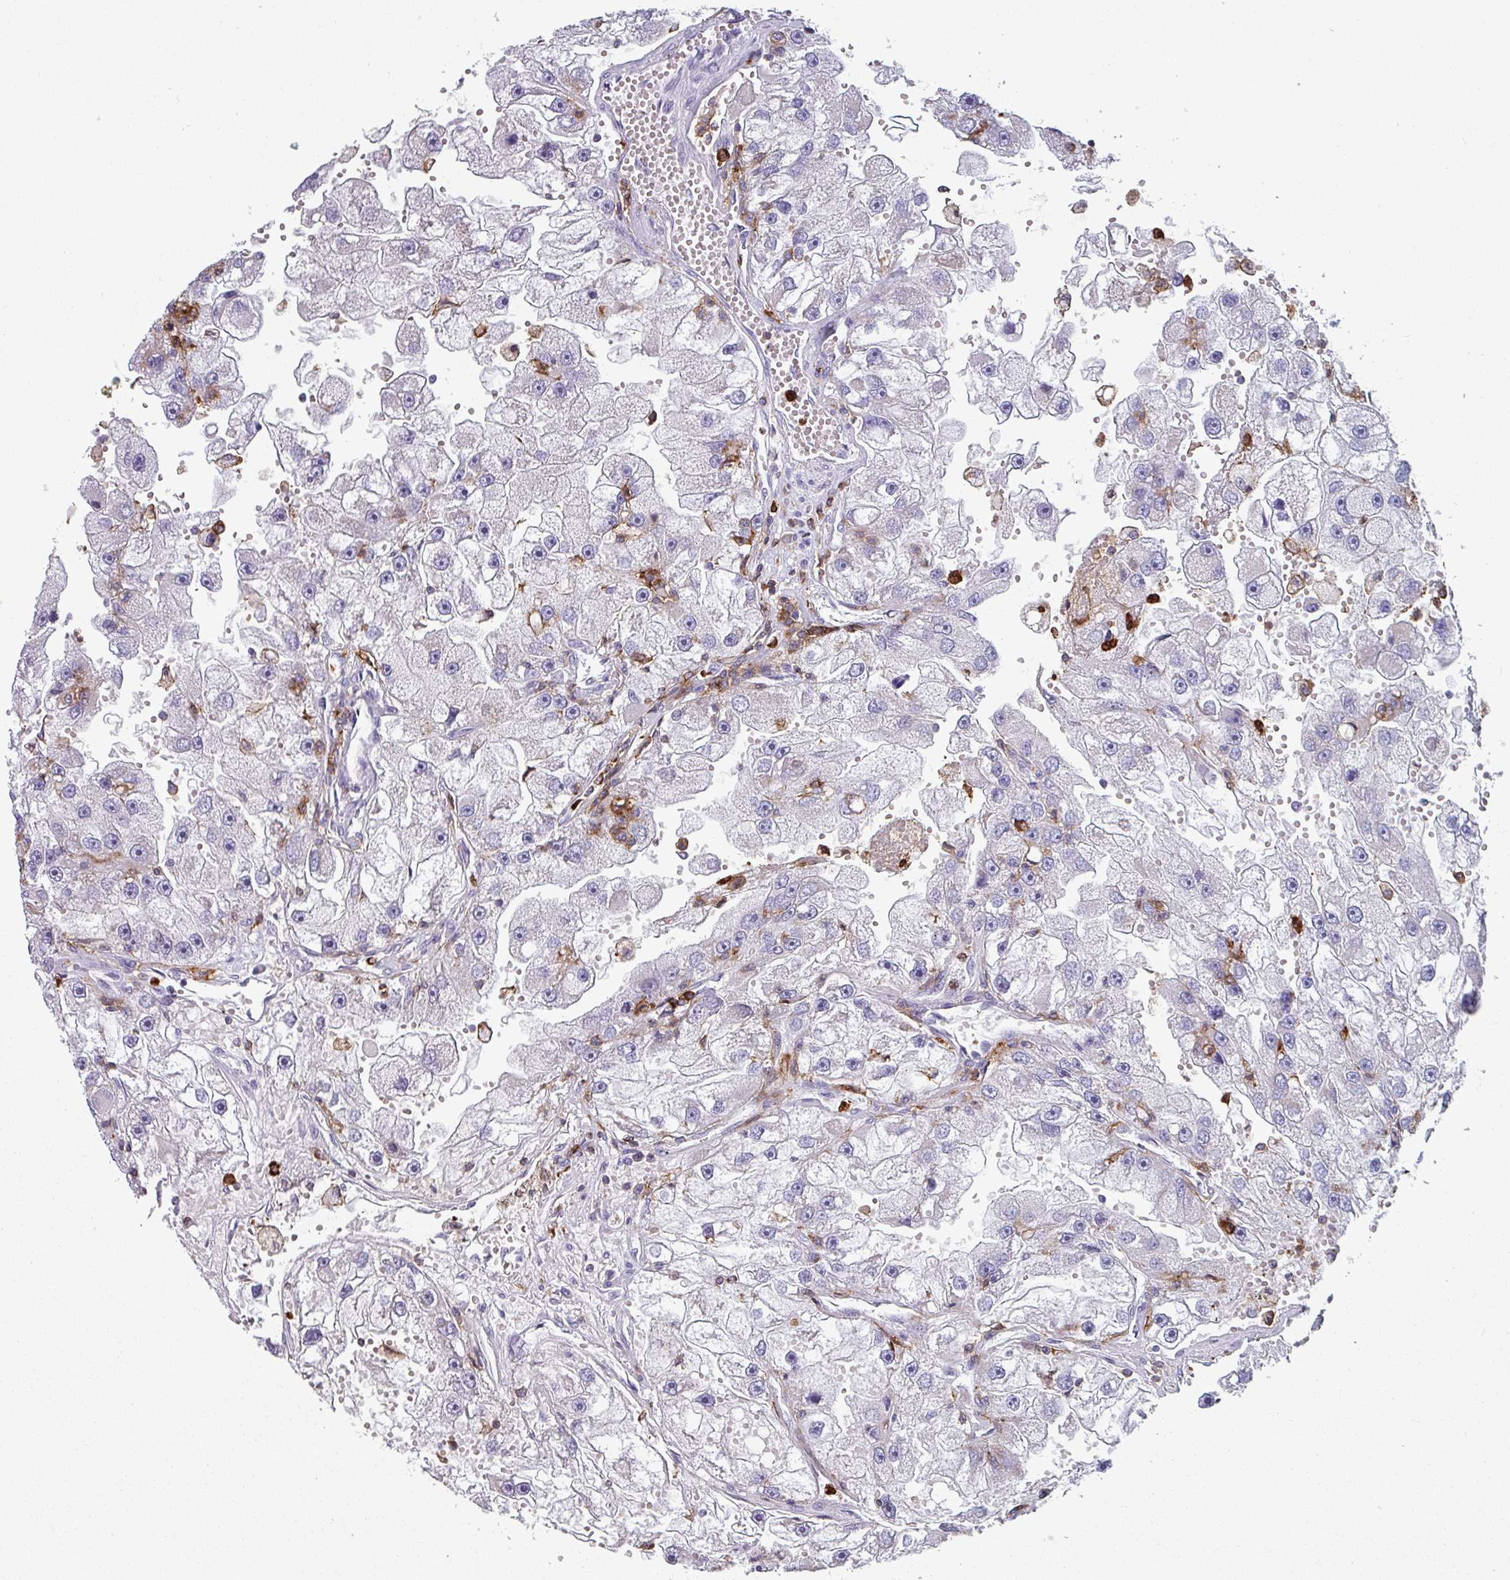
{"staining": {"intensity": "negative", "quantity": "none", "location": "none"}, "tissue": "renal cancer", "cell_type": "Tumor cells", "image_type": "cancer", "snomed": [{"axis": "morphology", "description": "Adenocarcinoma, NOS"}, {"axis": "topography", "description": "Kidney"}], "caption": "Immunohistochemical staining of human renal cancer reveals no significant staining in tumor cells.", "gene": "EXOSC5", "patient": {"sex": "male", "age": 63}}